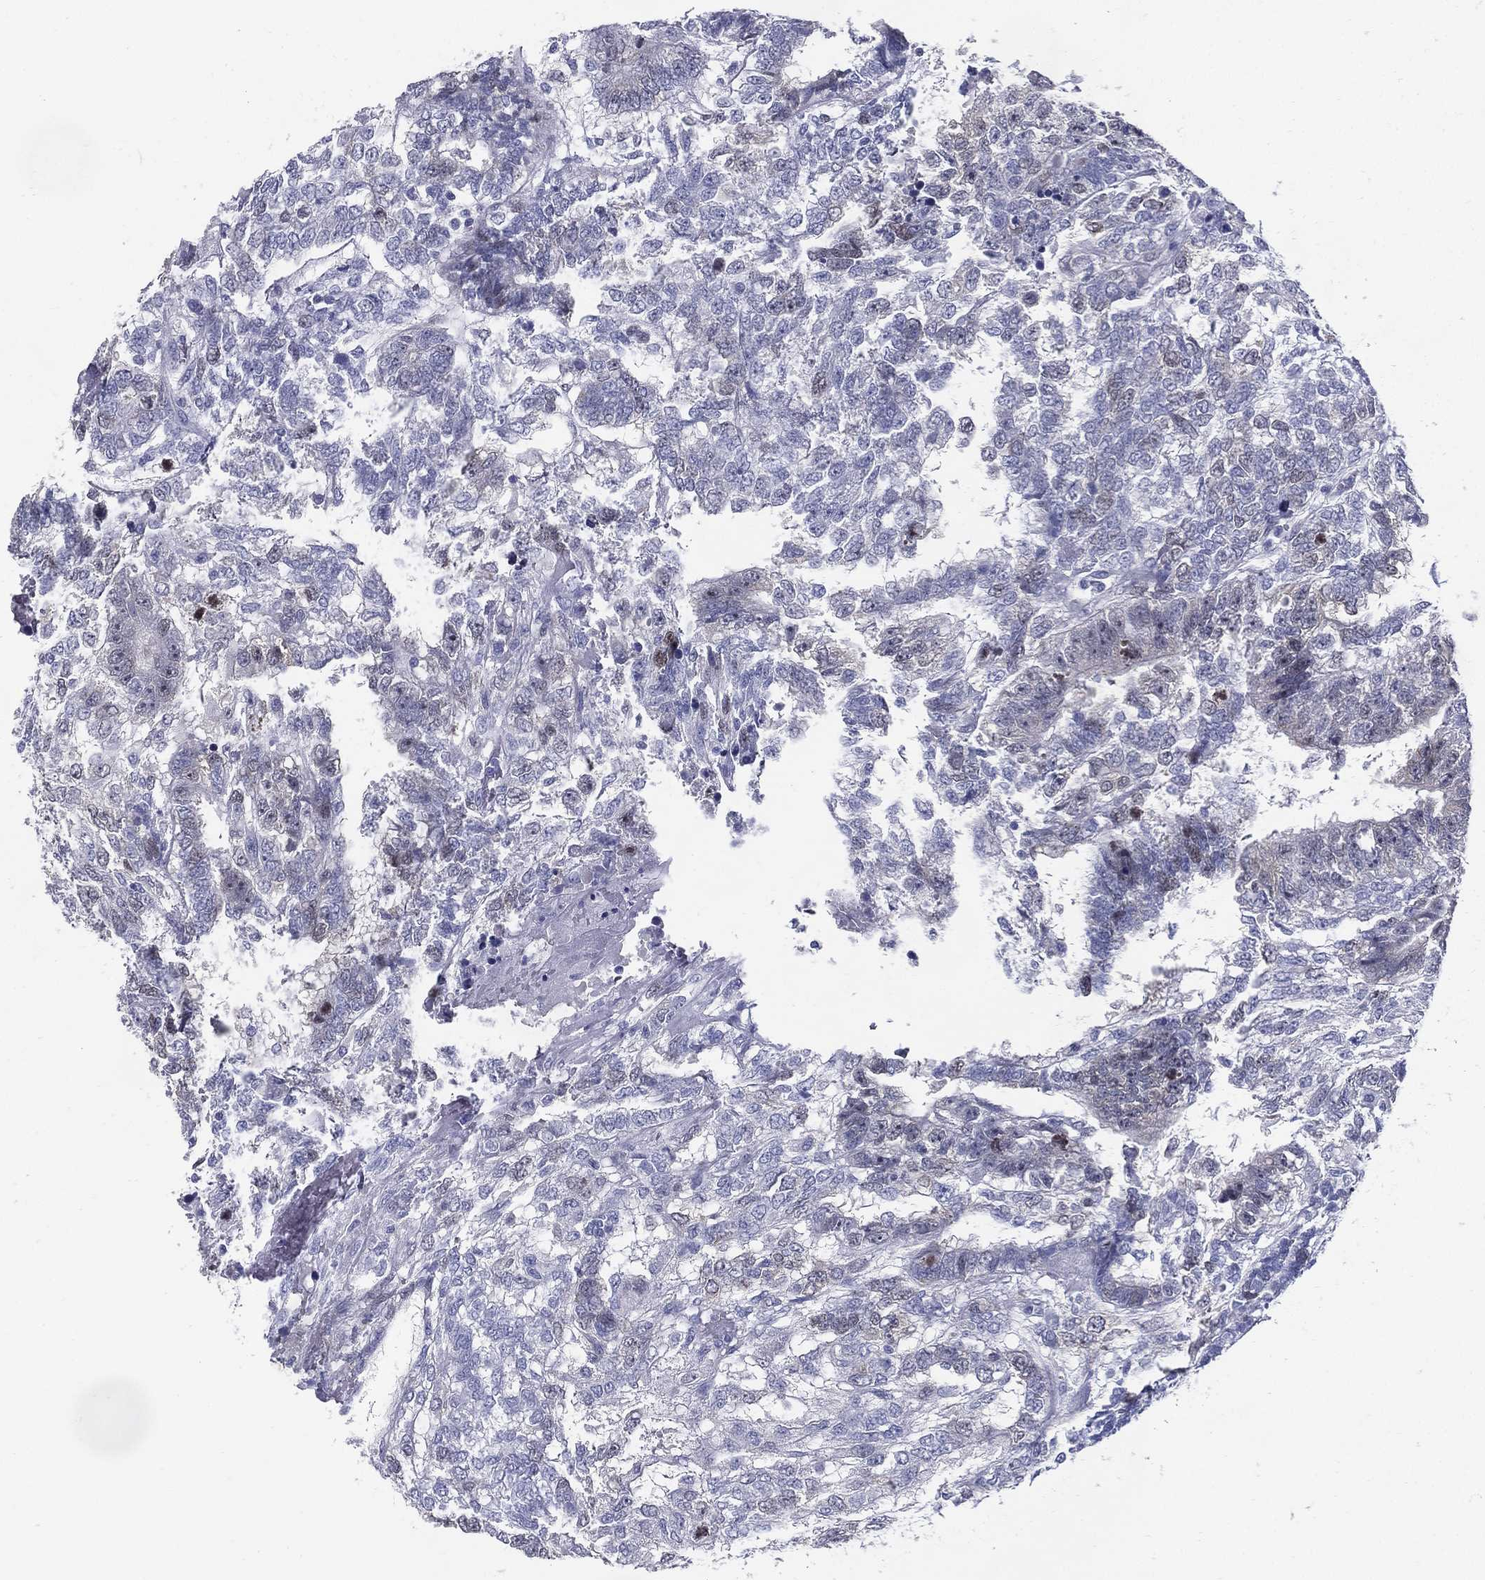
{"staining": {"intensity": "negative", "quantity": "none", "location": "none"}, "tissue": "testis cancer", "cell_type": "Tumor cells", "image_type": "cancer", "snomed": [{"axis": "morphology", "description": "Seminoma, NOS"}, {"axis": "morphology", "description": "Carcinoma, Embryonal, NOS"}, {"axis": "topography", "description": "Testis"}], "caption": "This photomicrograph is of seminoma (testis) stained with immunohistochemistry (IHC) to label a protein in brown with the nuclei are counter-stained blue. There is no positivity in tumor cells.", "gene": "KIF2C", "patient": {"sex": "male", "age": 41}}